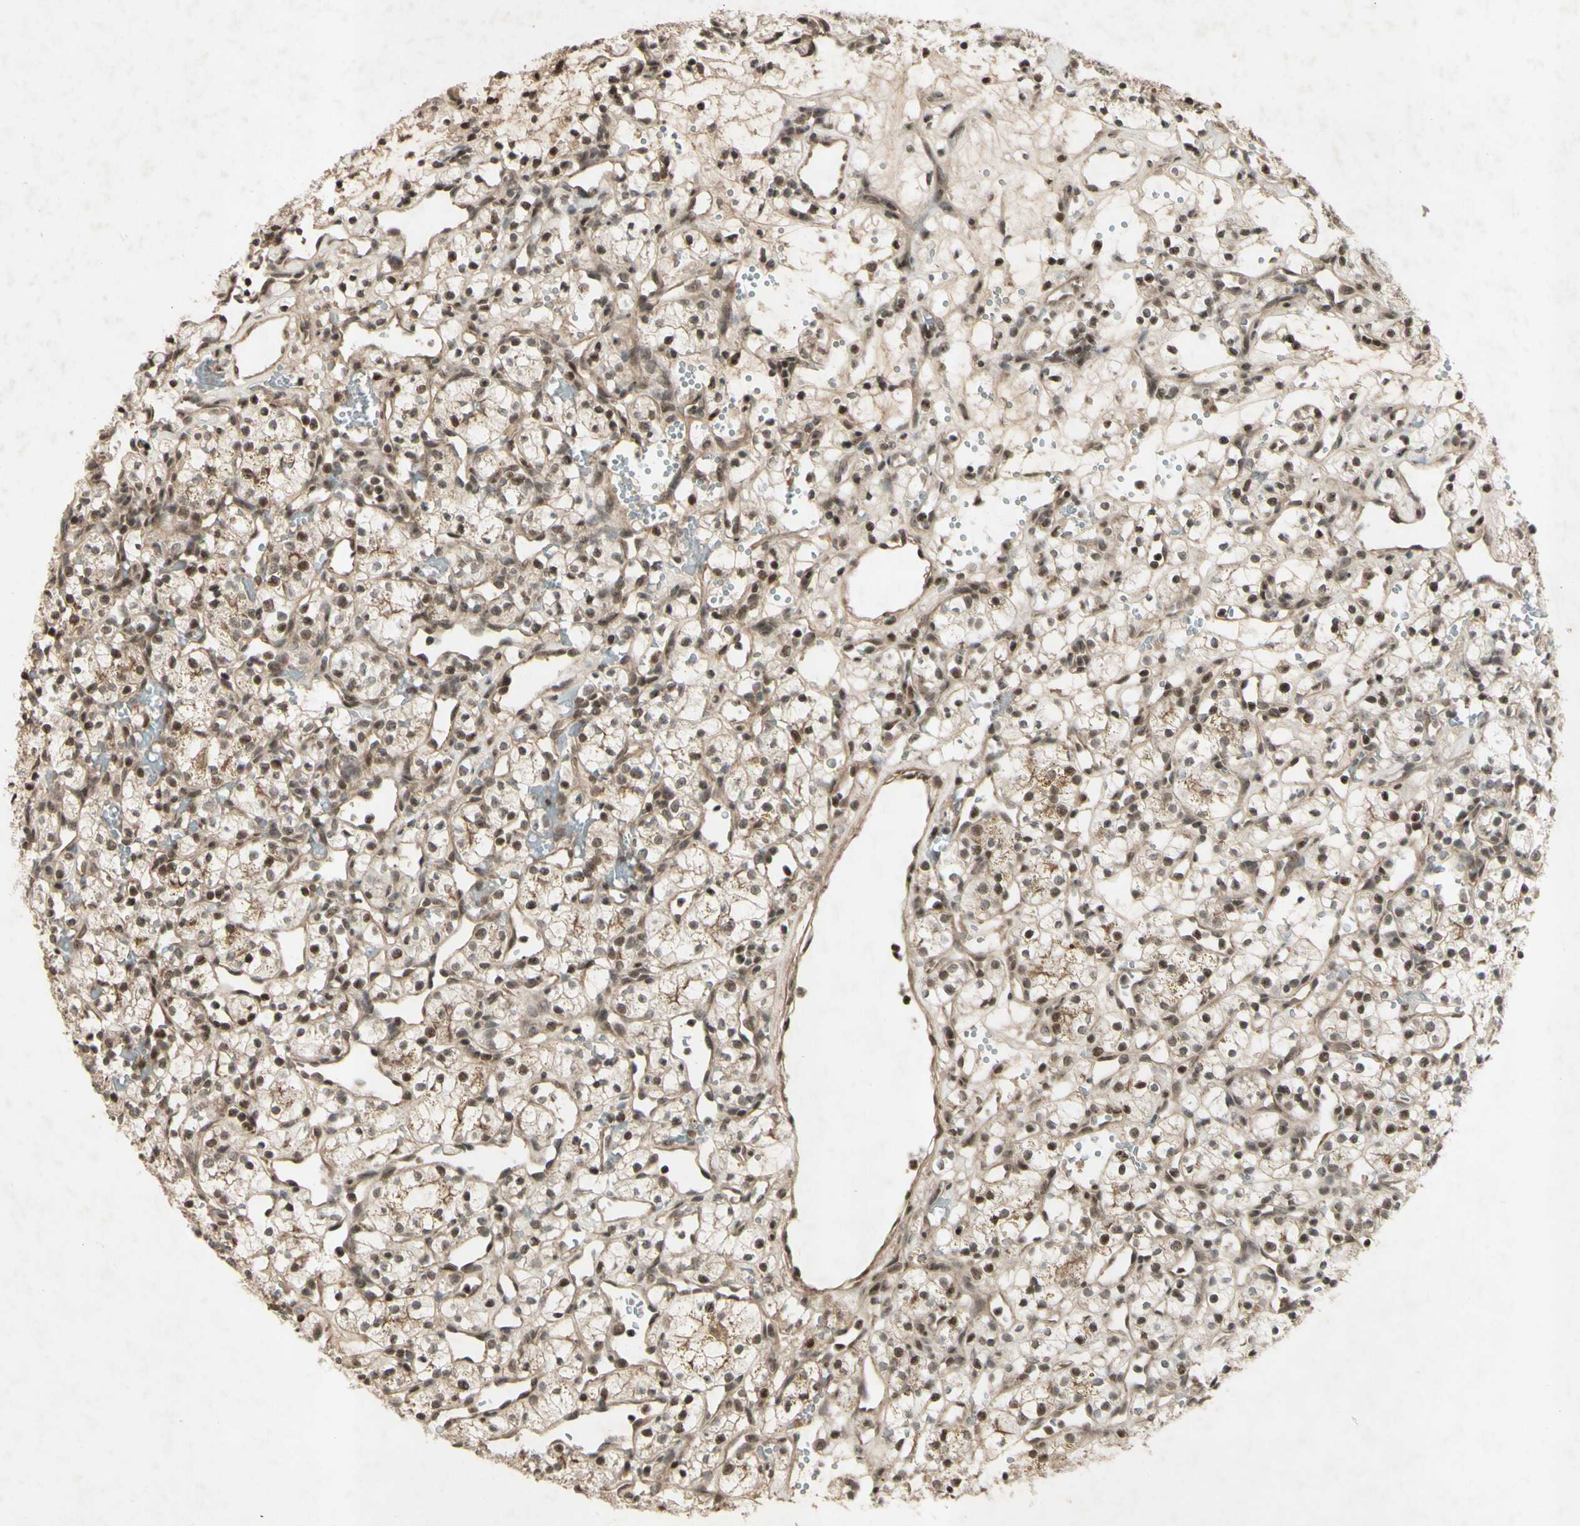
{"staining": {"intensity": "moderate", "quantity": ">75%", "location": "nuclear"}, "tissue": "renal cancer", "cell_type": "Tumor cells", "image_type": "cancer", "snomed": [{"axis": "morphology", "description": "Adenocarcinoma, NOS"}, {"axis": "topography", "description": "Kidney"}], "caption": "Moderate nuclear protein positivity is identified in about >75% of tumor cells in renal cancer.", "gene": "SNW1", "patient": {"sex": "female", "age": 60}}